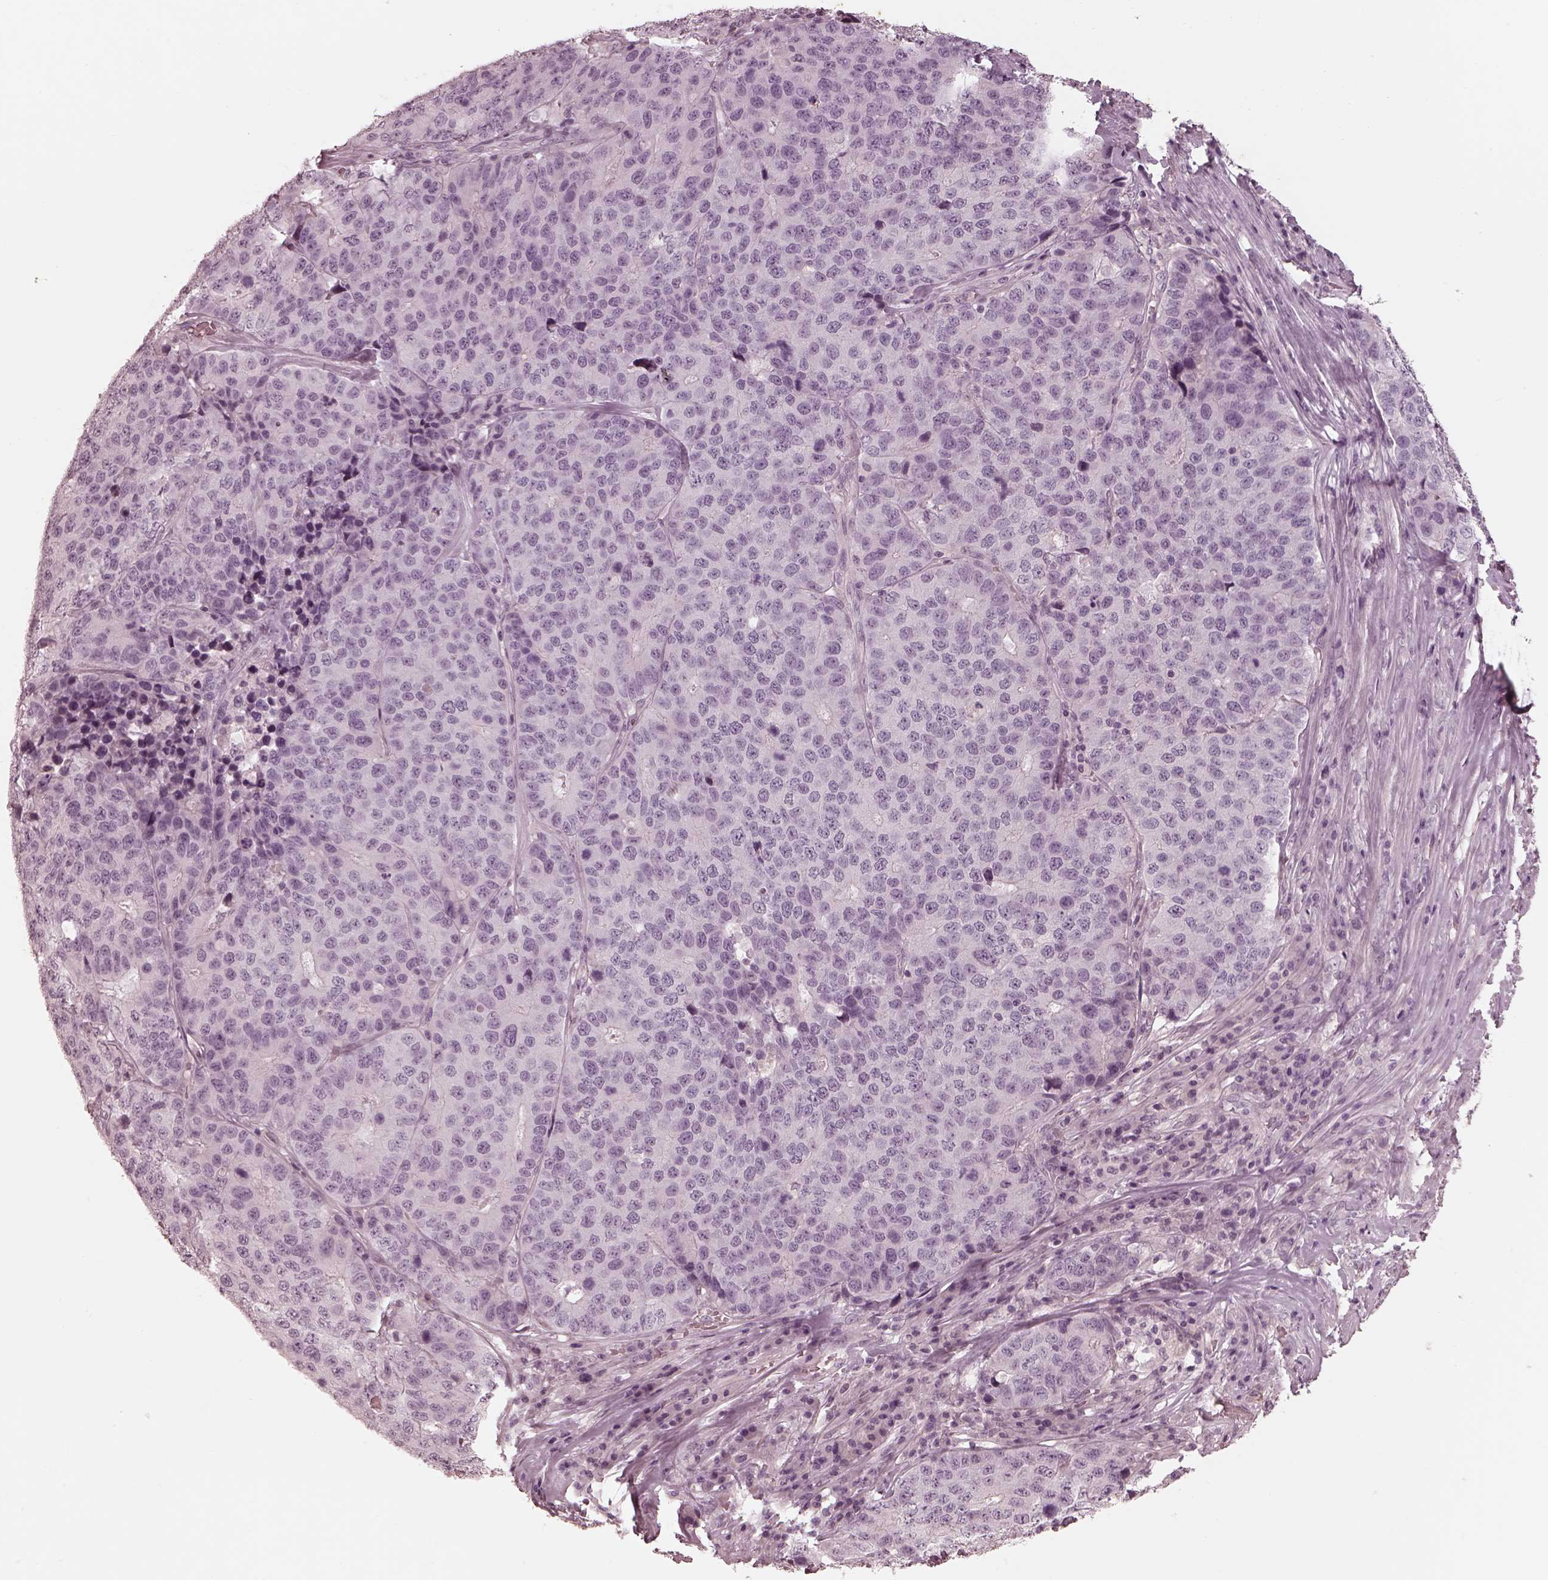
{"staining": {"intensity": "negative", "quantity": "none", "location": "none"}, "tissue": "stomach cancer", "cell_type": "Tumor cells", "image_type": "cancer", "snomed": [{"axis": "morphology", "description": "Adenocarcinoma, NOS"}, {"axis": "topography", "description": "Stomach"}], "caption": "Immunohistochemistry (IHC) micrograph of human stomach cancer stained for a protein (brown), which displays no expression in tumor cells.", "gene": "ADRB3", "patient": {"sex": "male", "age": 71}}